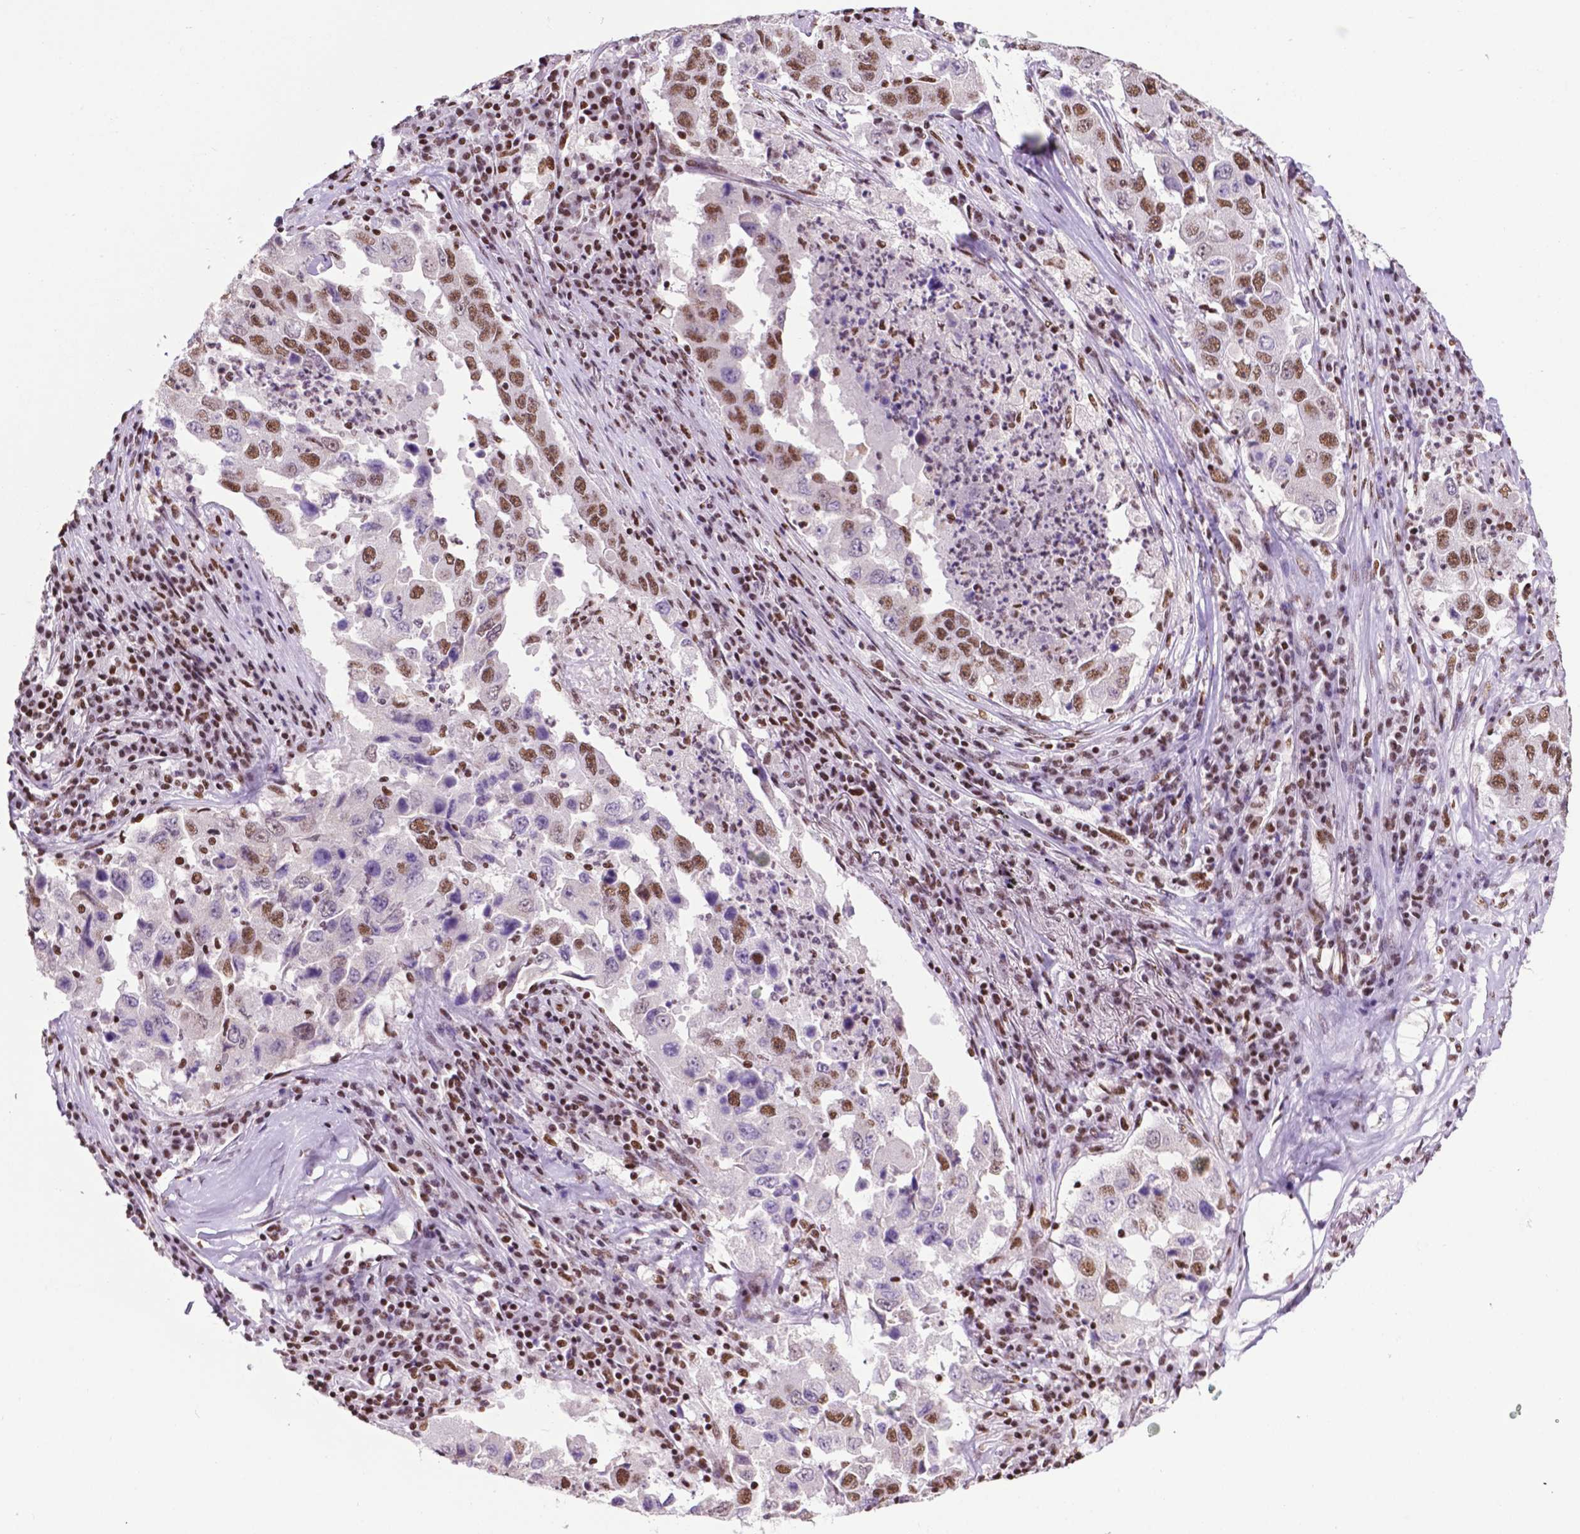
{"staining": {"intensity": "moderate", "quantity": "25%-75%", "location": "nuclear"}, "tissue": "lung cancer", "cell_type": "Tumor cells", "image_type": "cancer", "snomed": [{"axis": "morphology", "description": "Adenocarcinoma, NOS"}, {"axis": "topography", "description": "Lung"}], "caption": "Adenocarcinoma (lung) stained for a protein (brown) reveals moderate nuclear positive staining in about 25%-75% of tumor cells.", "gene": "CCAR2", "patient": {"sex": "male", "age": 73}}